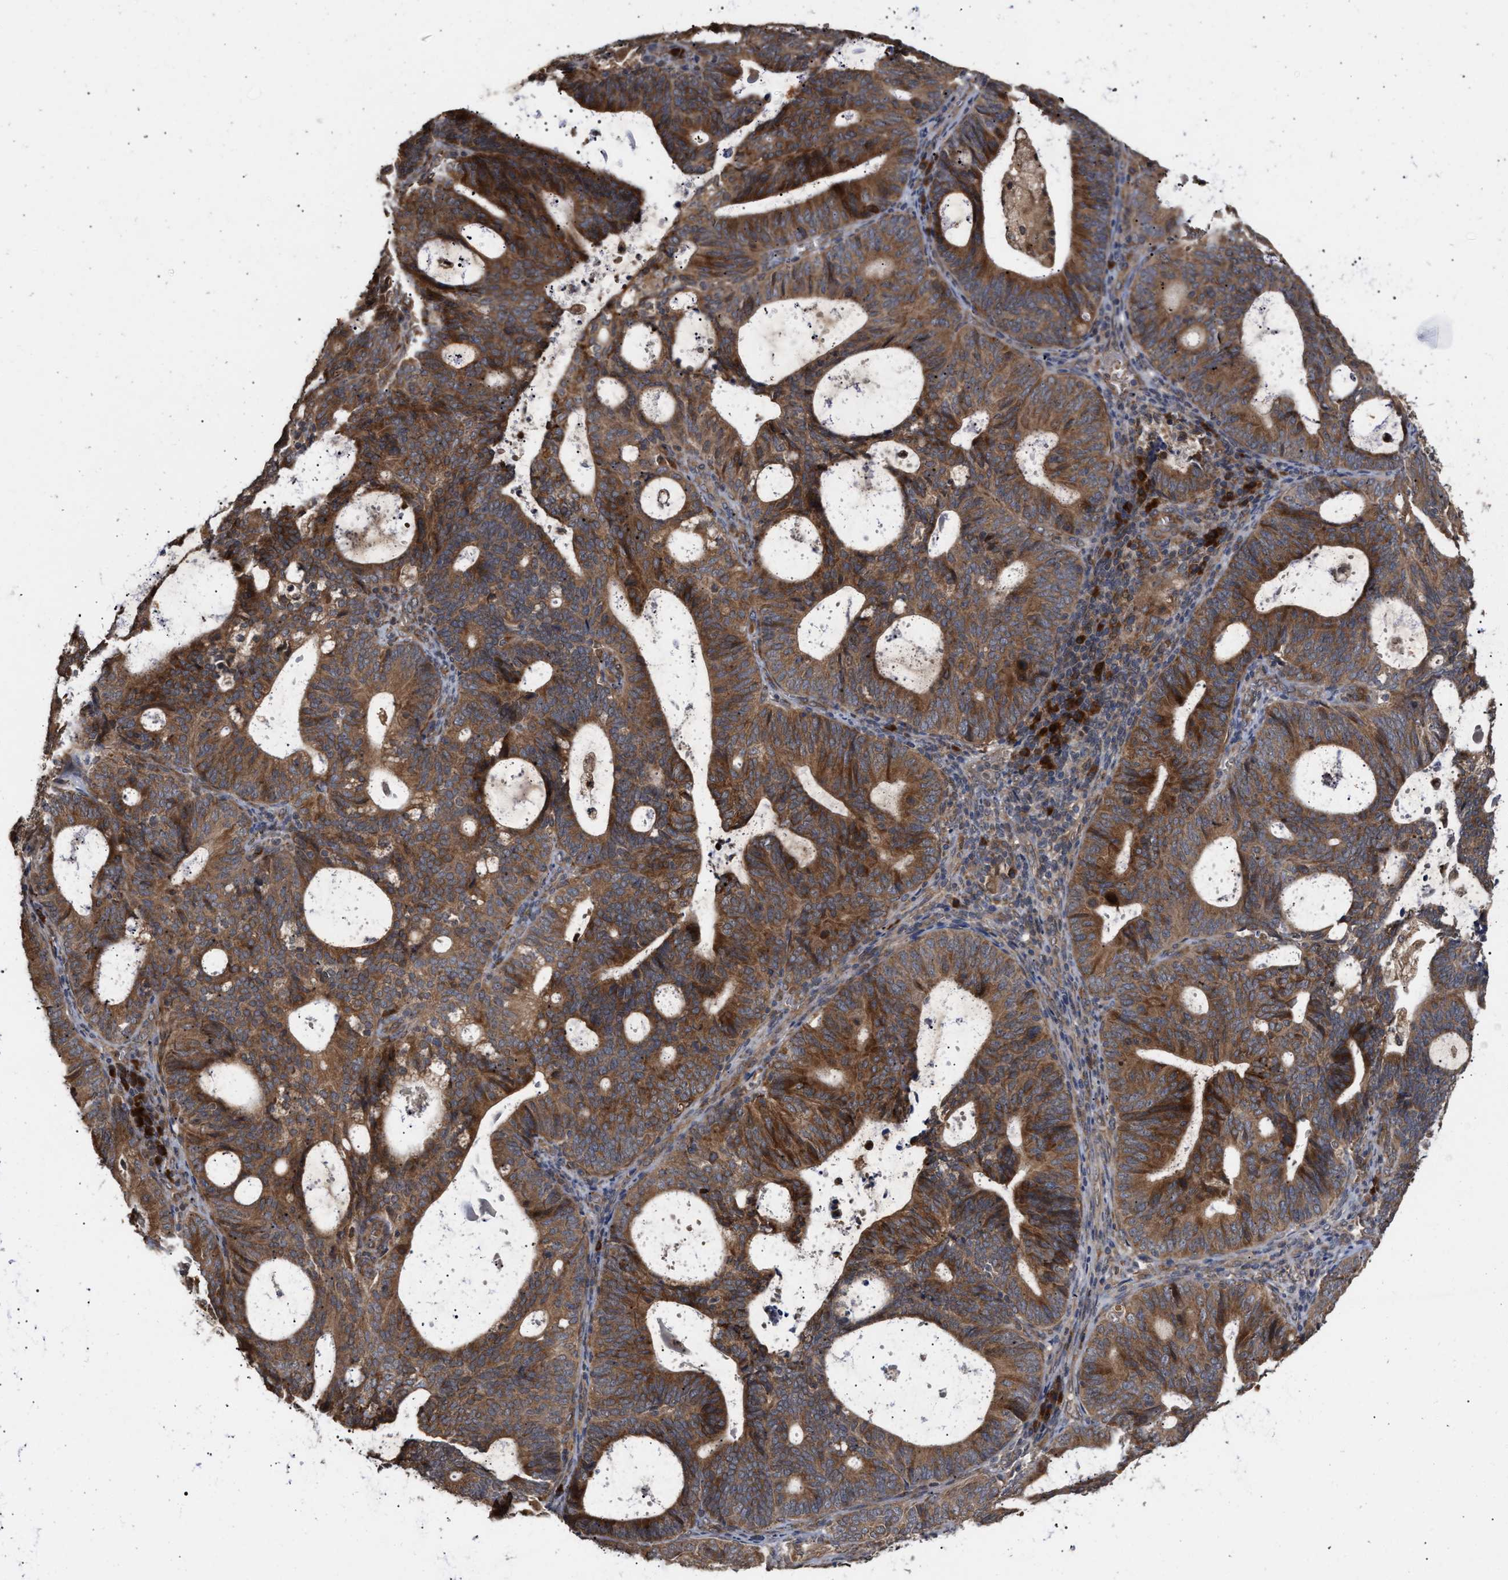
{"staining": {"intensity": "strong", "quantity": ">75%", "location": "cytoplasmic/membranous"}, "tissue": "endometrial cancer", "cell_type": "Tumor cells", "image_type": "cancer", "snomed": [{"axis": "morphology", "description": "Adenocarcinoma, NOS"}, {"axis": "topography", "description": "Uterus"}], "caption": "Adenocarcinoma (endometrial) stained with a protein marker demonstrates strong staining in tumor cells.", "gene": "SAR1A", "patient": {"sex": "female", "age": 83}}